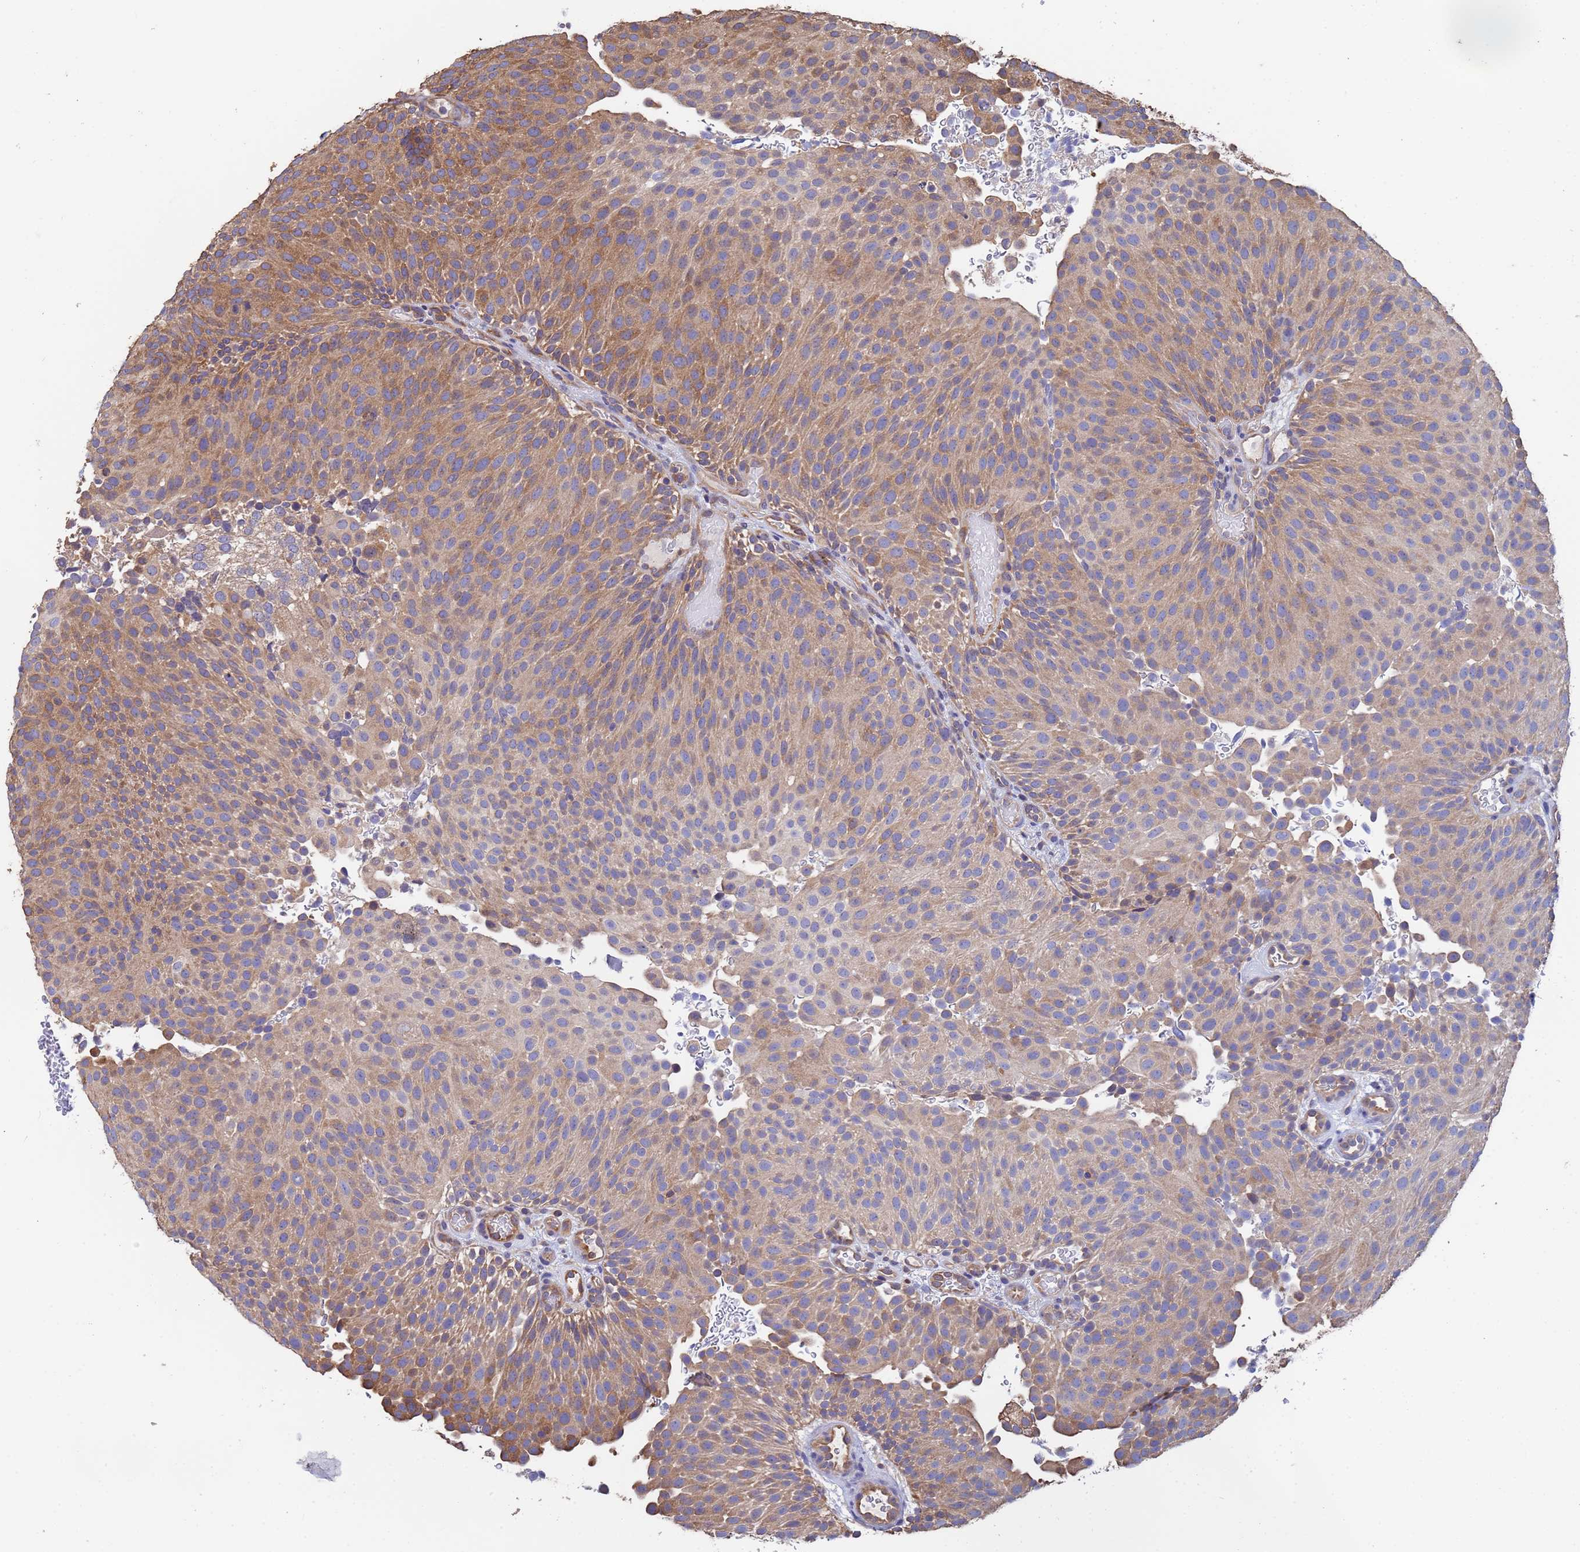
{"staining": {"intensity": "moderate", "quantity": ">75%", "location": "cytoplasmic/membranous"}, "tissue": "urothelial cancer", "cell_type": "Tumor cells", "image_type": "cancer", "snomed": [{"axis": "morphology", "description": "Urothelial carcinoma, Low grade"}, {"axis": "topography", "description": "Urinary bladder"}], "caption": "Immunohistochemistry (DAB) staining of human urothelial cancer reveals moderate cytoplasmic/membranous protein expression in approximately >75% of tumor cells.", "gene": "FAM25A", "patient": {"sex": "male", "age": 78}}